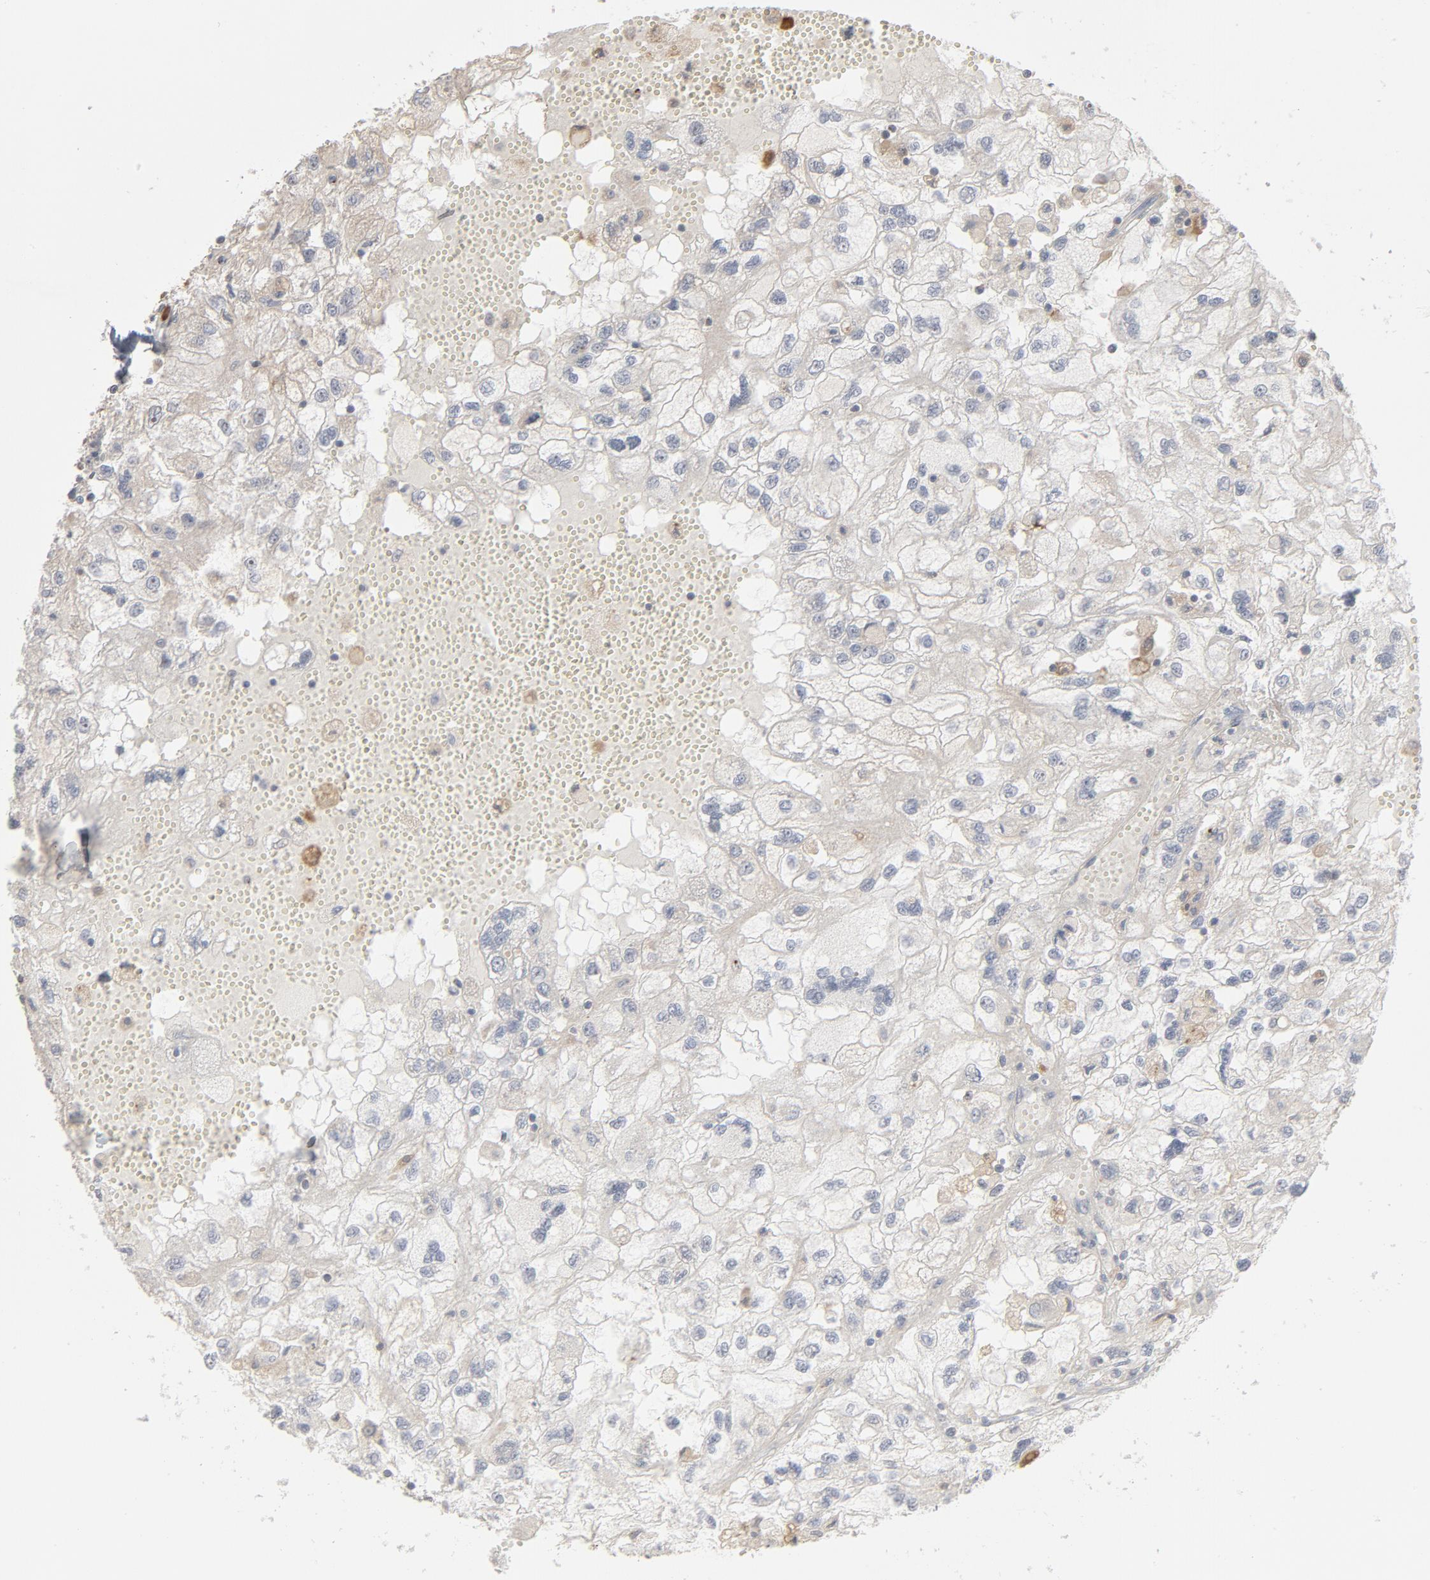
{"staining": {"intensity": "negative", "quantity": "none", "location": "none"}, "tissue": "renal cancer", "cell_type": "Tumor cells", "image_type": "cancer", "snomed": [{"axis": "morphology", "description": "Normal tissue, NOS"}, {"axis": "morphology", "description": "Adenocarcinoma, NOS"}, {"axis": "topography", "description": "Kidney"}], "caption": "Protein analysis of renal cancer (adenocarcinoma) displays no significant staining in tumor cells.", "gene": "POMT2", "patient": {"sex": "male", "age": 71}}